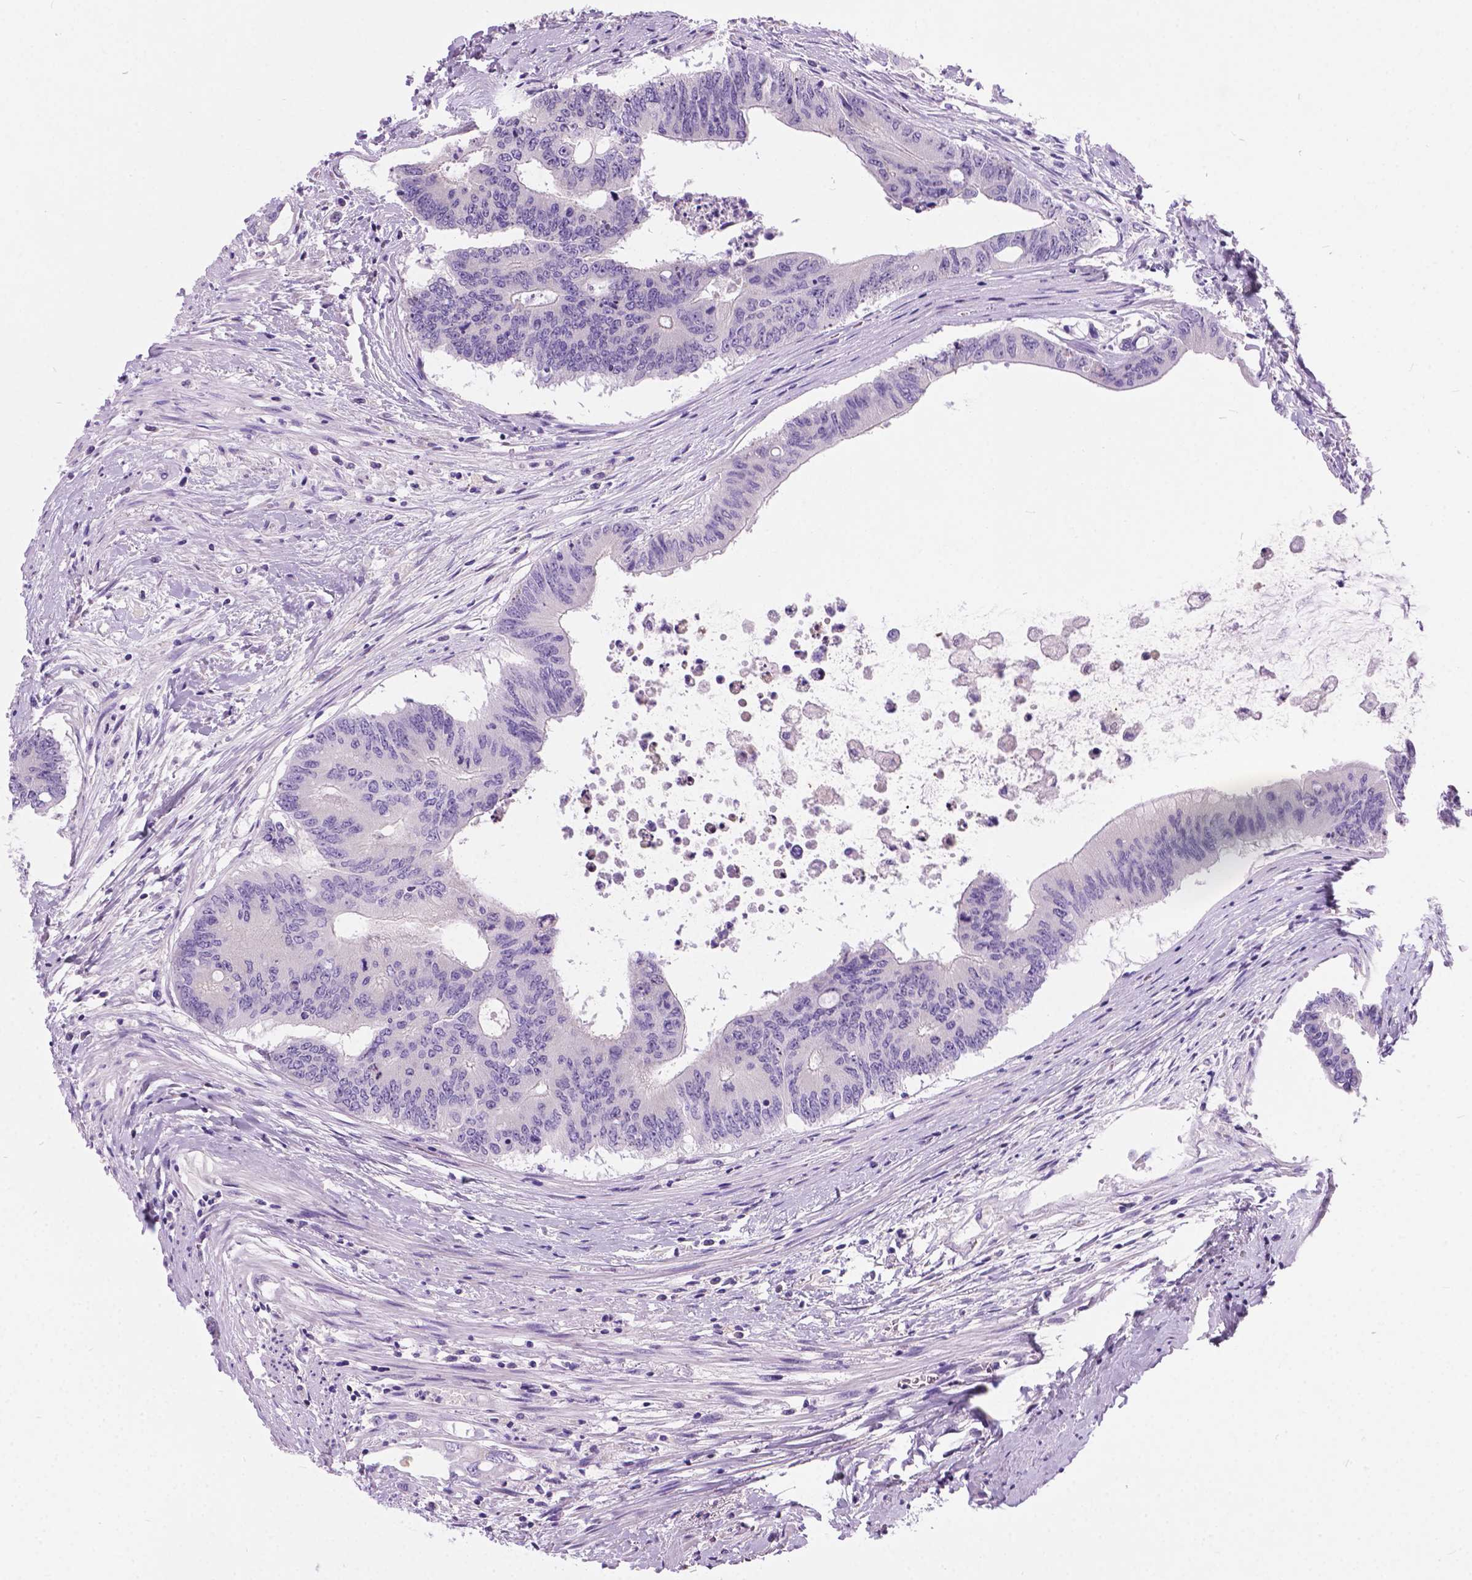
{"staining": {"intensity": "negative", "quantity": "none", "location": "none"}, "tissue": "colorectal cancer", "cell_type": "Tumor cells", "image_type": "cancer", "snomed": [{"axis": "morphology", "description": "Adenocarcinoma, NOS"}, {"axis": "topography", "description": "Rectum"}], "caption": "This is an IHC photomicrograph of human colorectal adenocarcinoma. There is no positivity in tumor cells.", "gene": "ARMS2", "patient": {"sex": "male", "age": 59}}